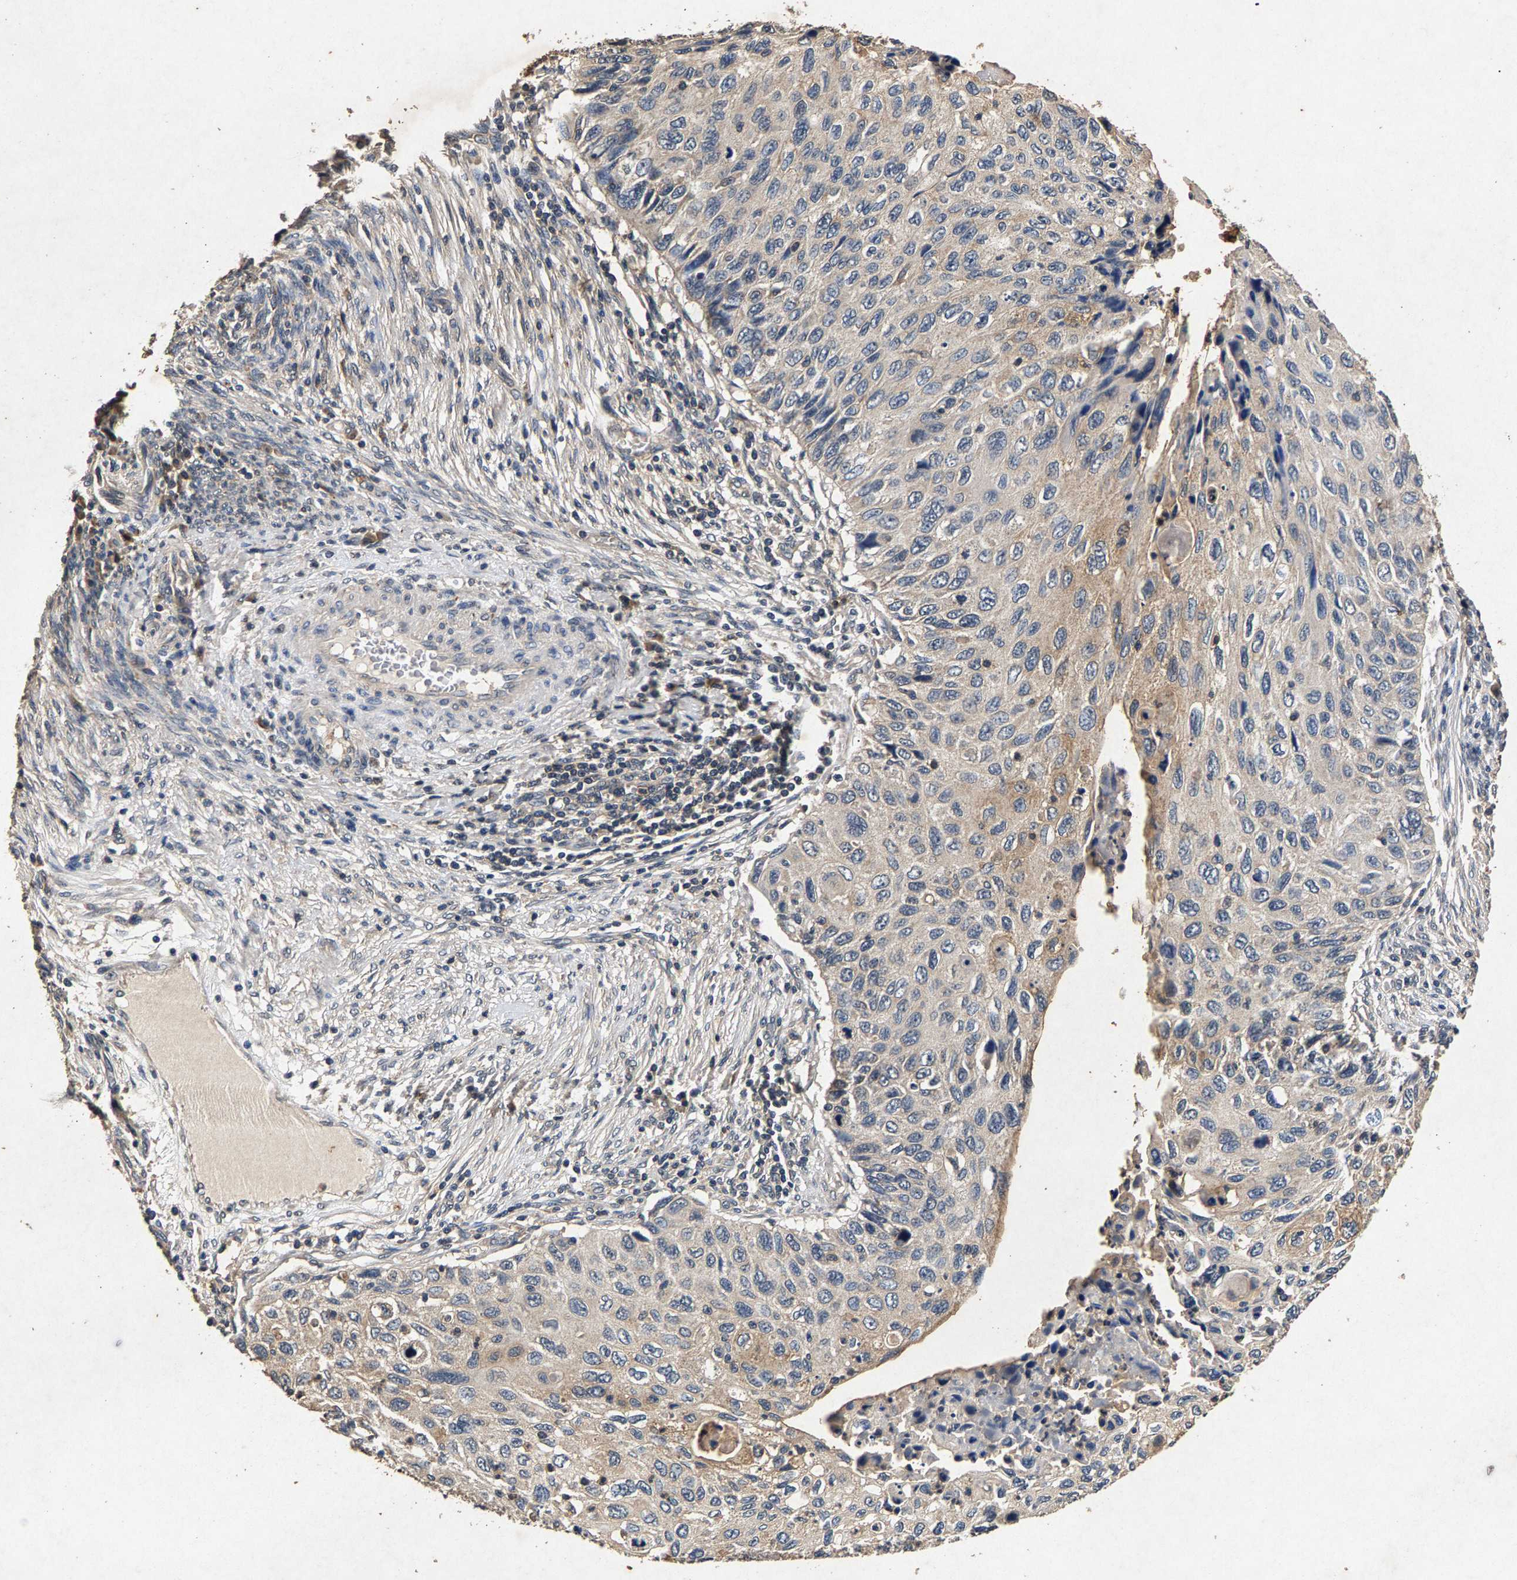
{"staining": {"intensity": "weak", "quantity": "<25%", "location": "cytoplasmic/membranous"}, "tissue": "cervical cancer", "cell_type": "Tumor cells", "image_type": "cancer", "snomed": [{"axis": "morphology", "description": "Squamous cell carcinoma, NOS"}, {"axis": "topography", "description": "Cervix"}], "caption": "Photomicrograph shows no protein expression in tumor cells of cervical cancer tissue.", "gene": "PPP1CC", "patient": {"sex": "female", "age": 70}}